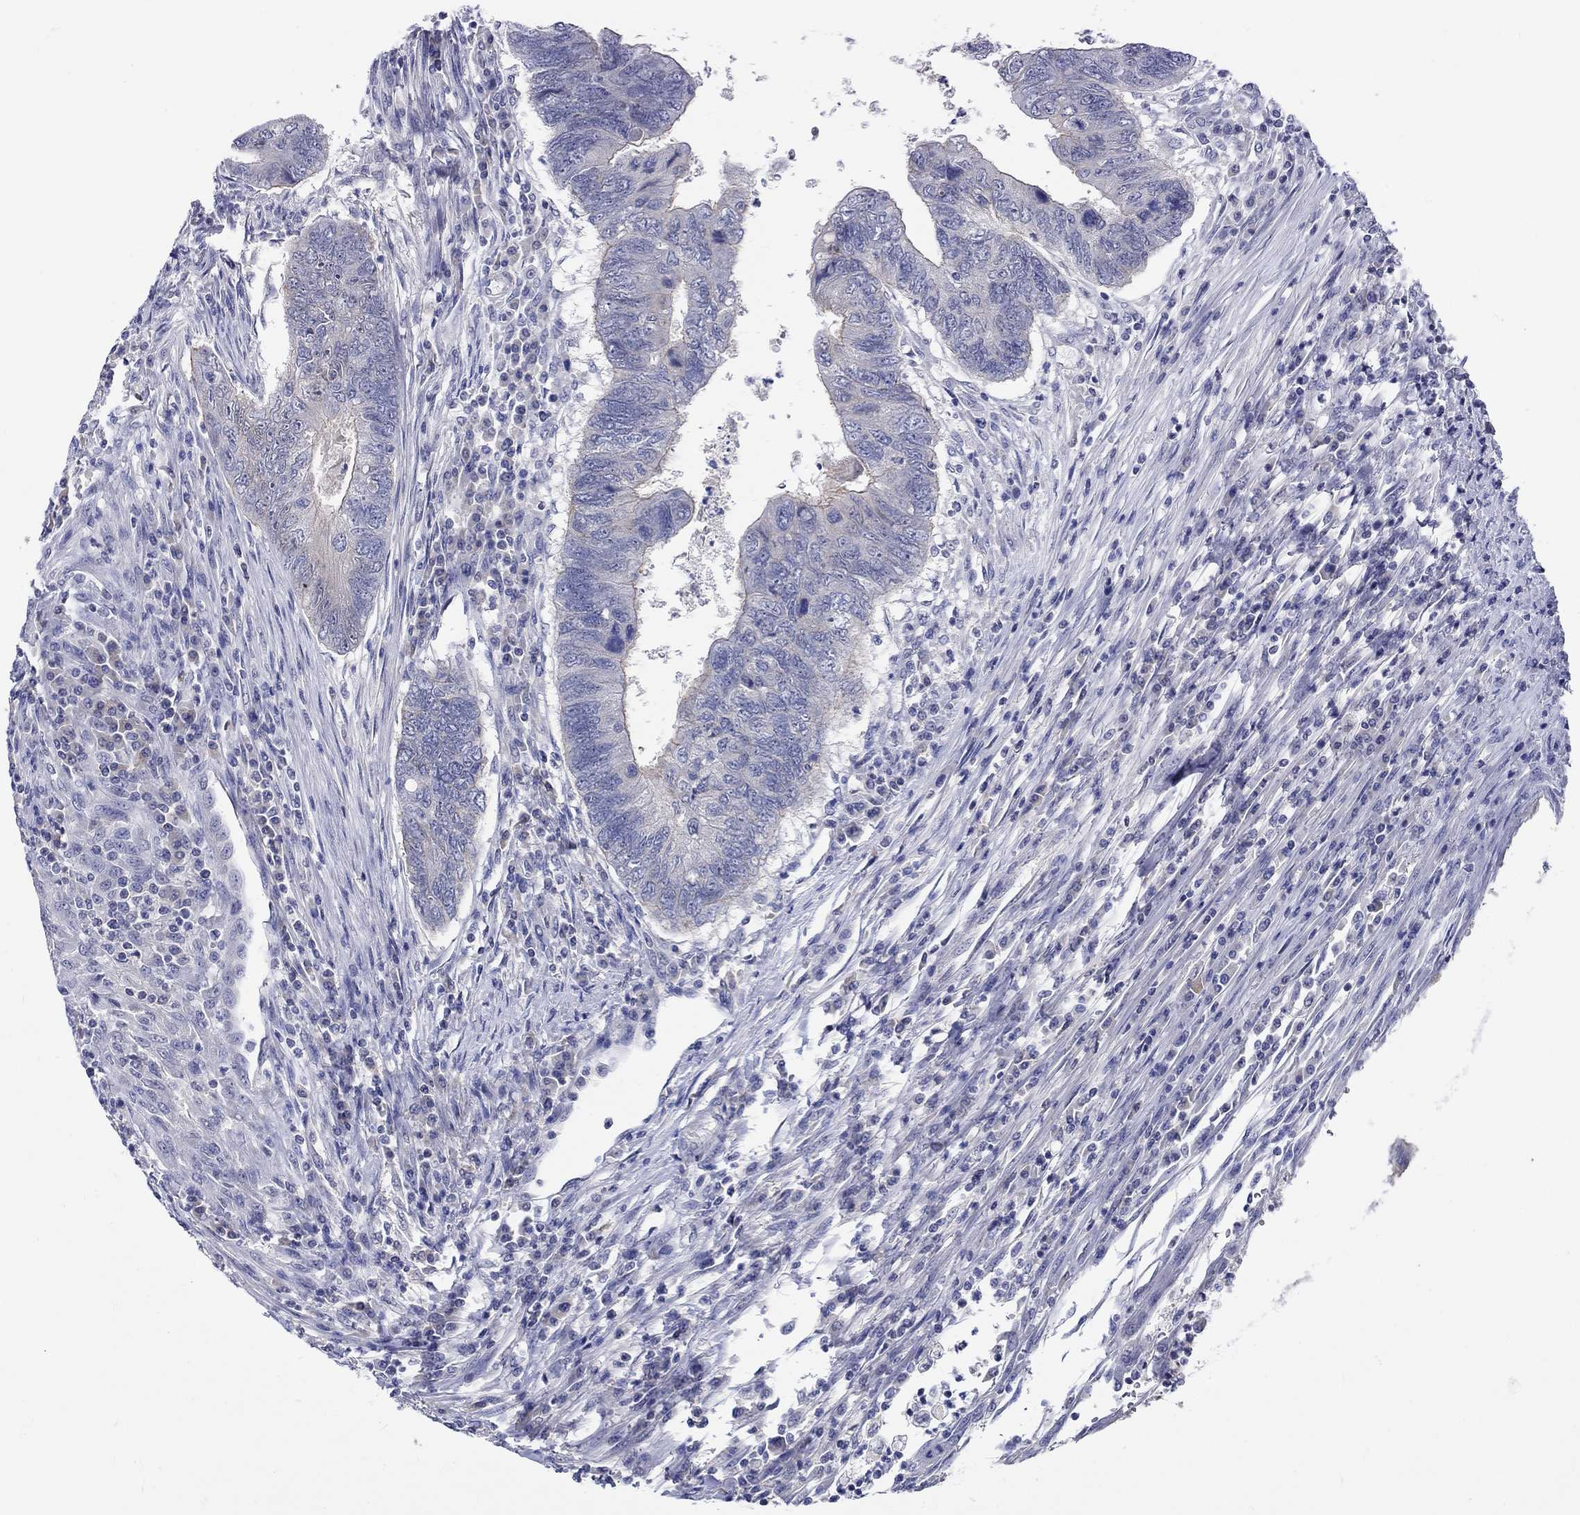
{"staining": {"intensity": "negative", "quantity": "none", "location": "none"}, "tissue": "colorectal cancer", "cell_type": "Tumor cells", "image_type": "cancer", "snomed": [{"axis": "morphology", "description": "Adenocarcinoma, NOS"}, {"axis": "topography", "description": "Colon"}], "caption": "There is no significant positivity in tumor cells of colorectal adenocarcinoma.", "gene": "SLC30A3", "patient": {"sex": "female", "age": 67}}